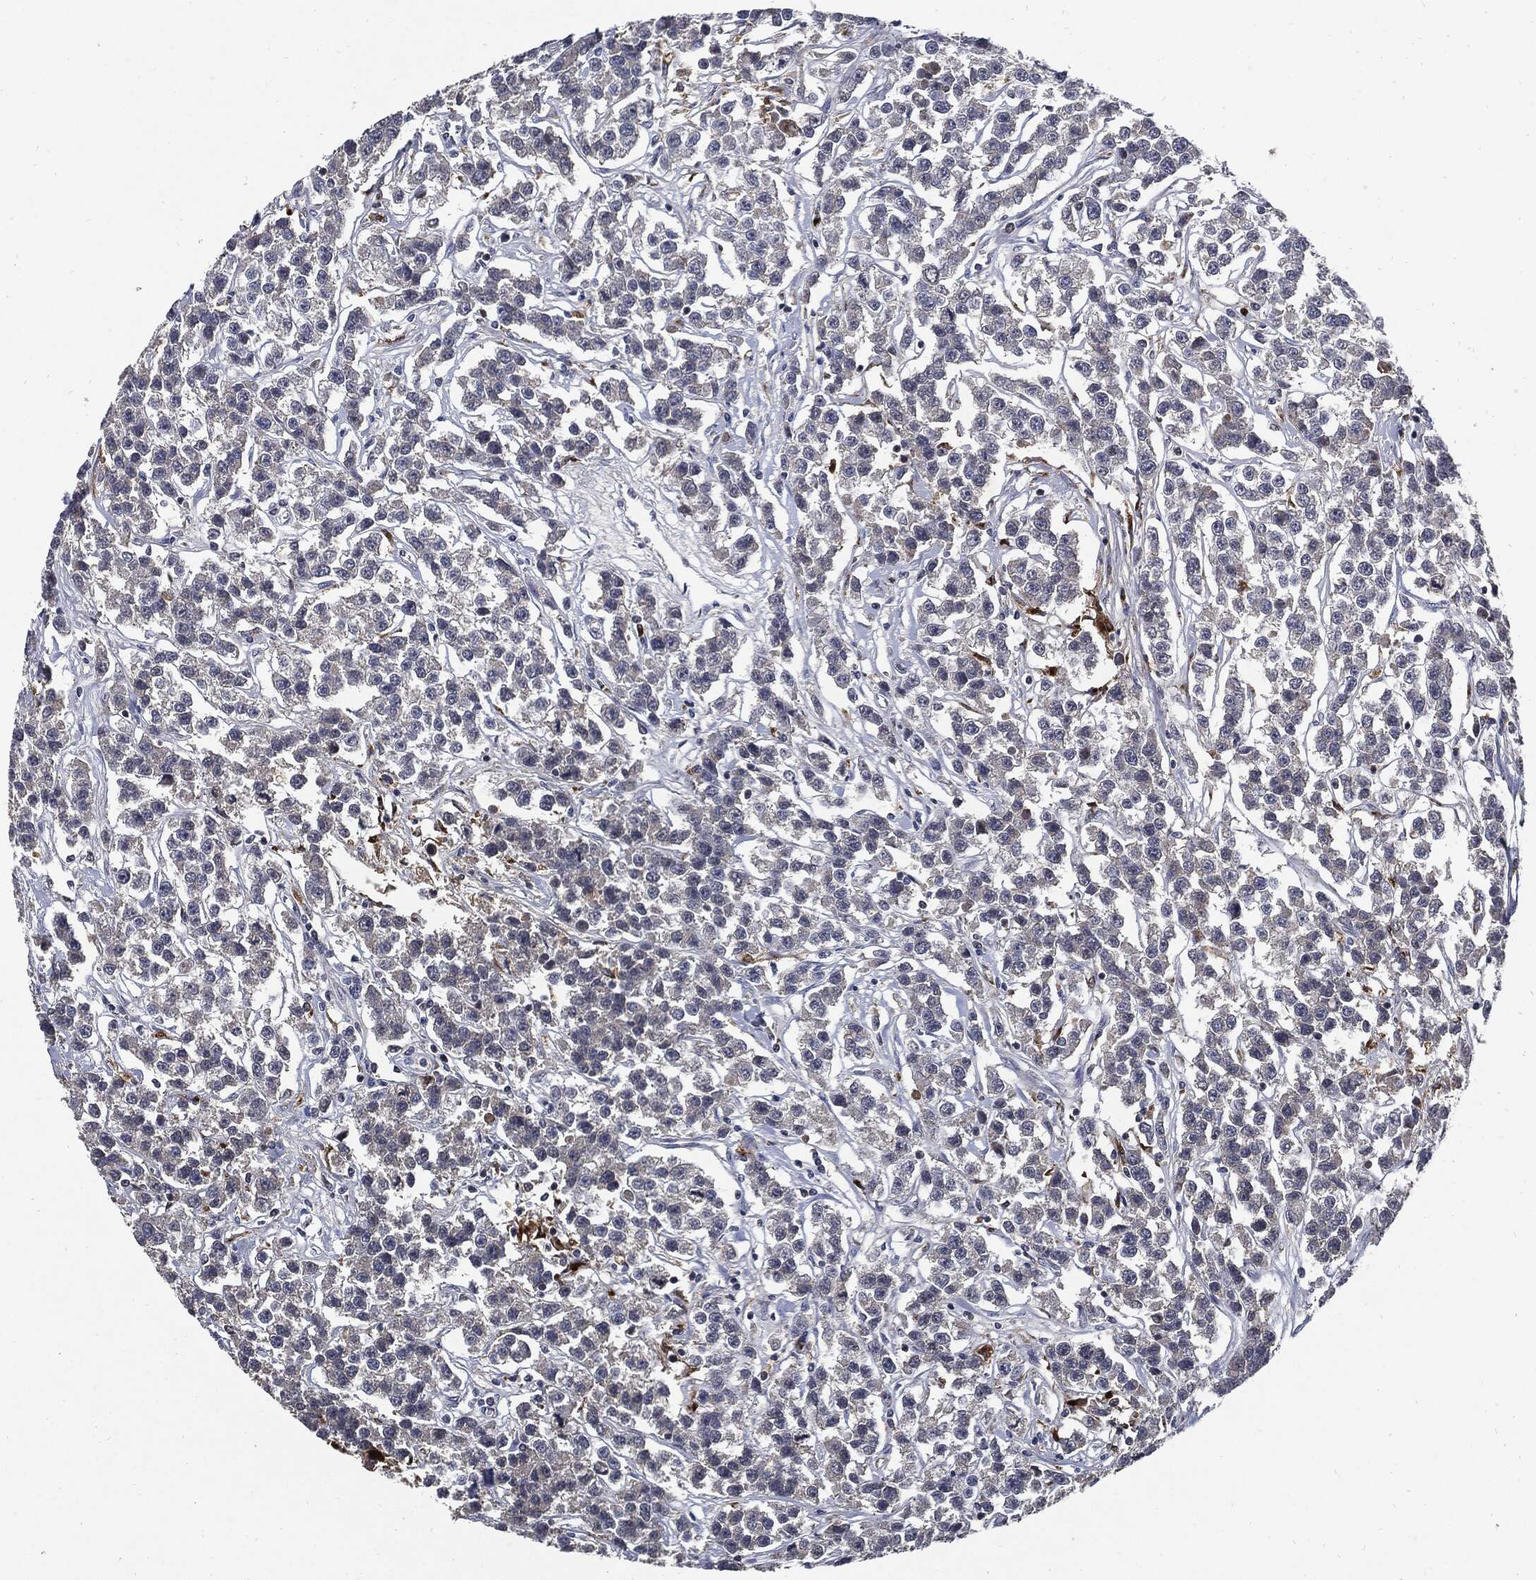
{"staining": {"intensity": "negative", "quantity": "none", "location": "none"}, "tissue": "testis cancer", "cell_type": "Tumor cells", "image_type": "cancer", "snomed": [{"axis": "morphology", "description": "Seminoma, NOS"}, {"axis": "topography", "description": "Testis"}], "caption": "Tumor cells show no significant protein expression in seminoma (testis).", "gene": "SLC31A2", "patient": {"sex": "male", "age": 59}}